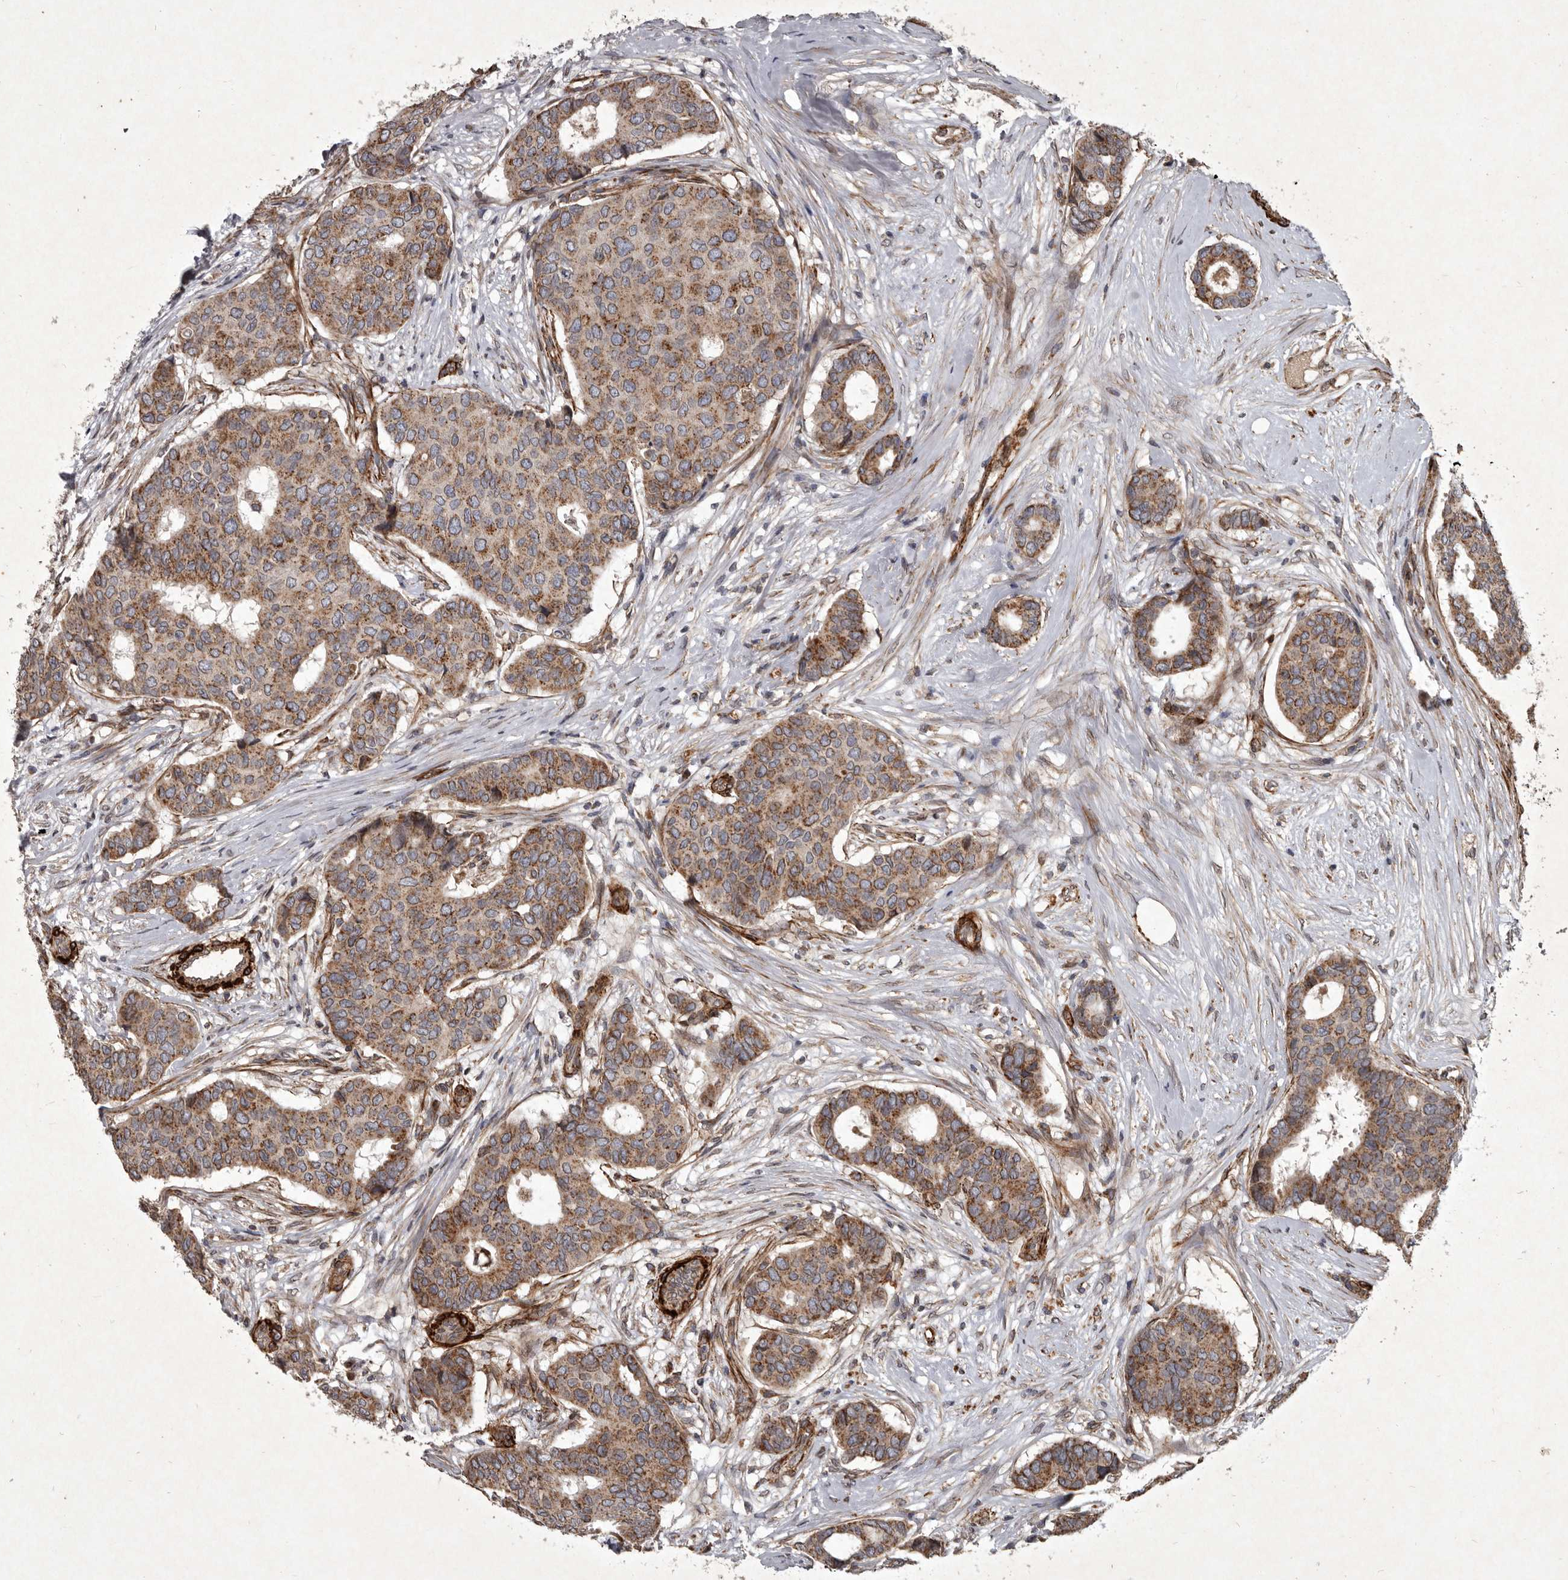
{"staining": {"intensity": "moderate", "quantity": ">75%", "location": "cytoplasmic/membranous"}, "tissue": "breast cancer", "cell_type": "Tumor cells", "image_type": "cancer", "snomed": [{"axis": "morphology", "description": "Duct carcinoma"}, {"axis": "topography", "description": "Breast"}], "caption": "The histopathology image reveals immunohistochemical staining of breast cancer (invasive ductal carcinoma). There is moderate cytoplasmic/membranous staining is seen in approximately >75% of tumor cells.", "gene": "MRPS15", "patient": {"sex": "female", "age": 75}}